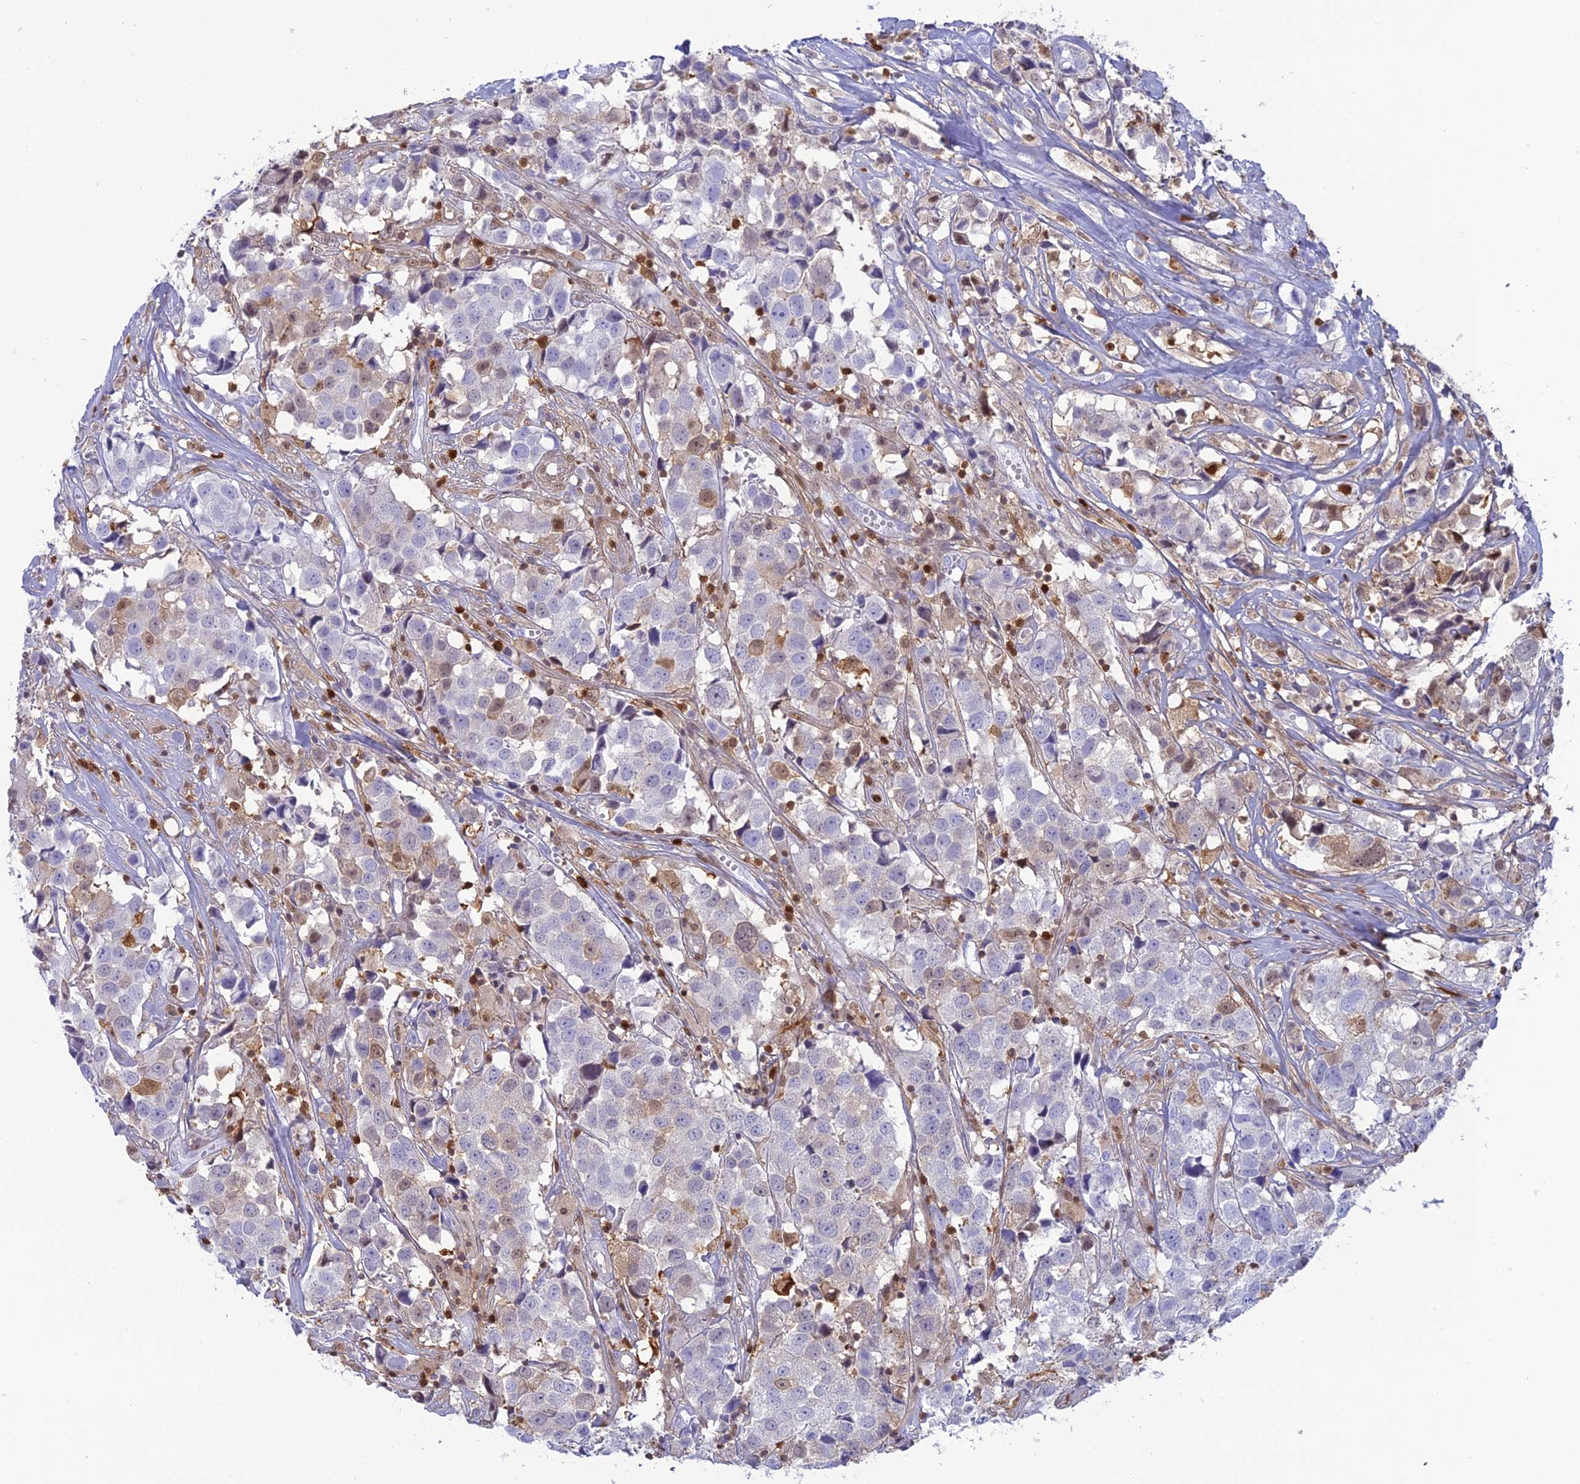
{"staining": {"intensity": "negative", "quantity": "none", "location": "none"}, "tissue": "urothelial cancer", "cell_type": "Tumor cells", "image_type": "cancer", "snomed": [{"axis": "morphology", "description": "Urothelial carcinoma, High grade"}, {"axis": "topography", "description": "Urinary bladder"}], "caption": "Tumor cells show no significant protein staining in urothelial cancer. (DAB immunohistochemistry, high magnification).", "gene": "PGBD4", "patient": {"sex": "female", "age": 75}}